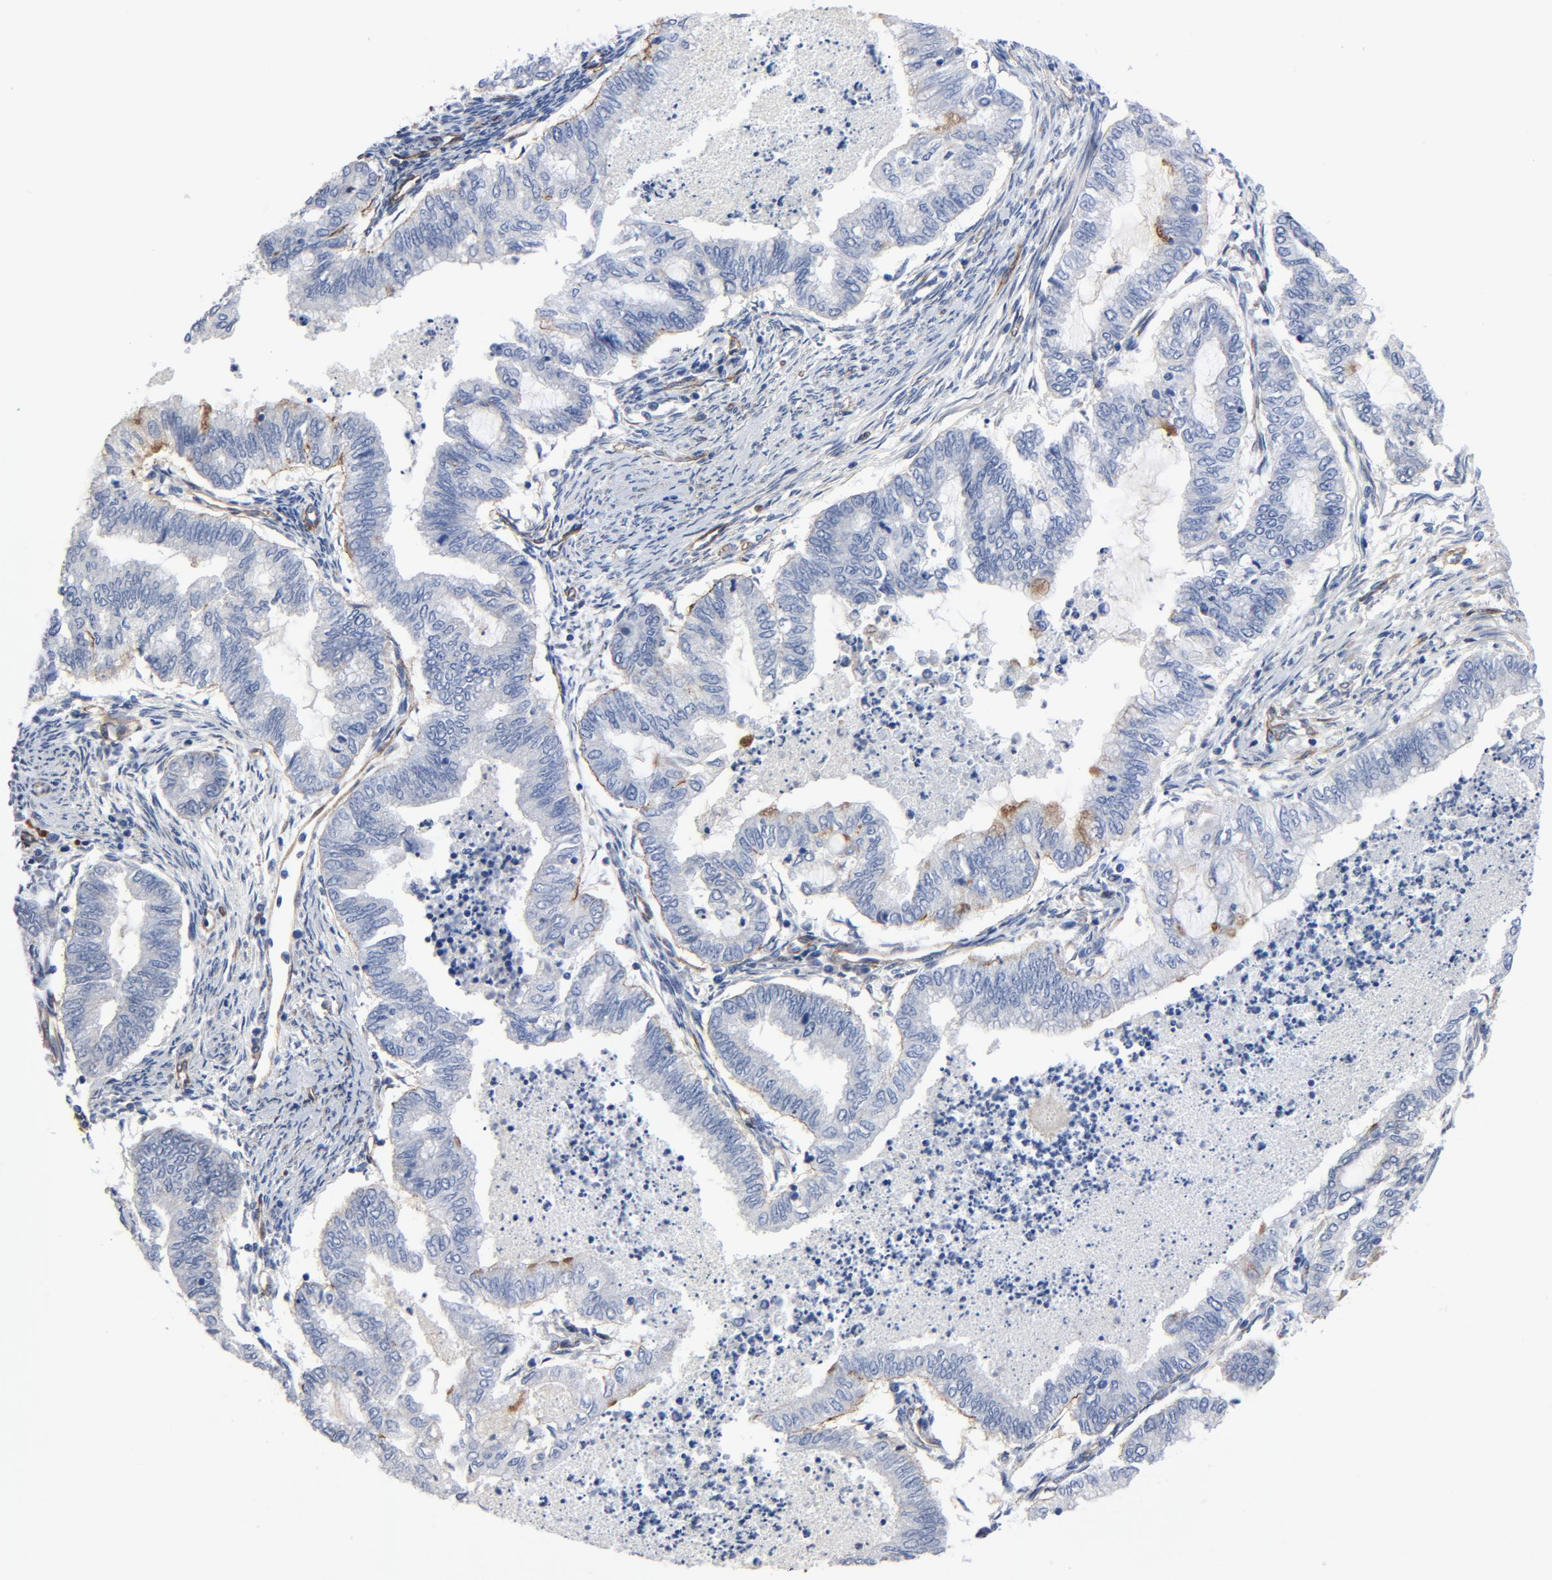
{"staining": {"intensity": "negative", "quantity": "none", "location": "none"}, "tissue": "endometrial cancer", "cell_type": "Tumor cells", "image_type": "cancer", "snomed": [{"axis": "morphology", "description": "Adenocarcinoma, NOS"}, {"axis": "topography", "description": "Endometrium"}], "caption": "Protein analysis of adenocarcinoma (endometrial) shows no significant positivity in tumor cells.", "gene": "LAMC1", "patient": {"sex": "female", "age": 79}}